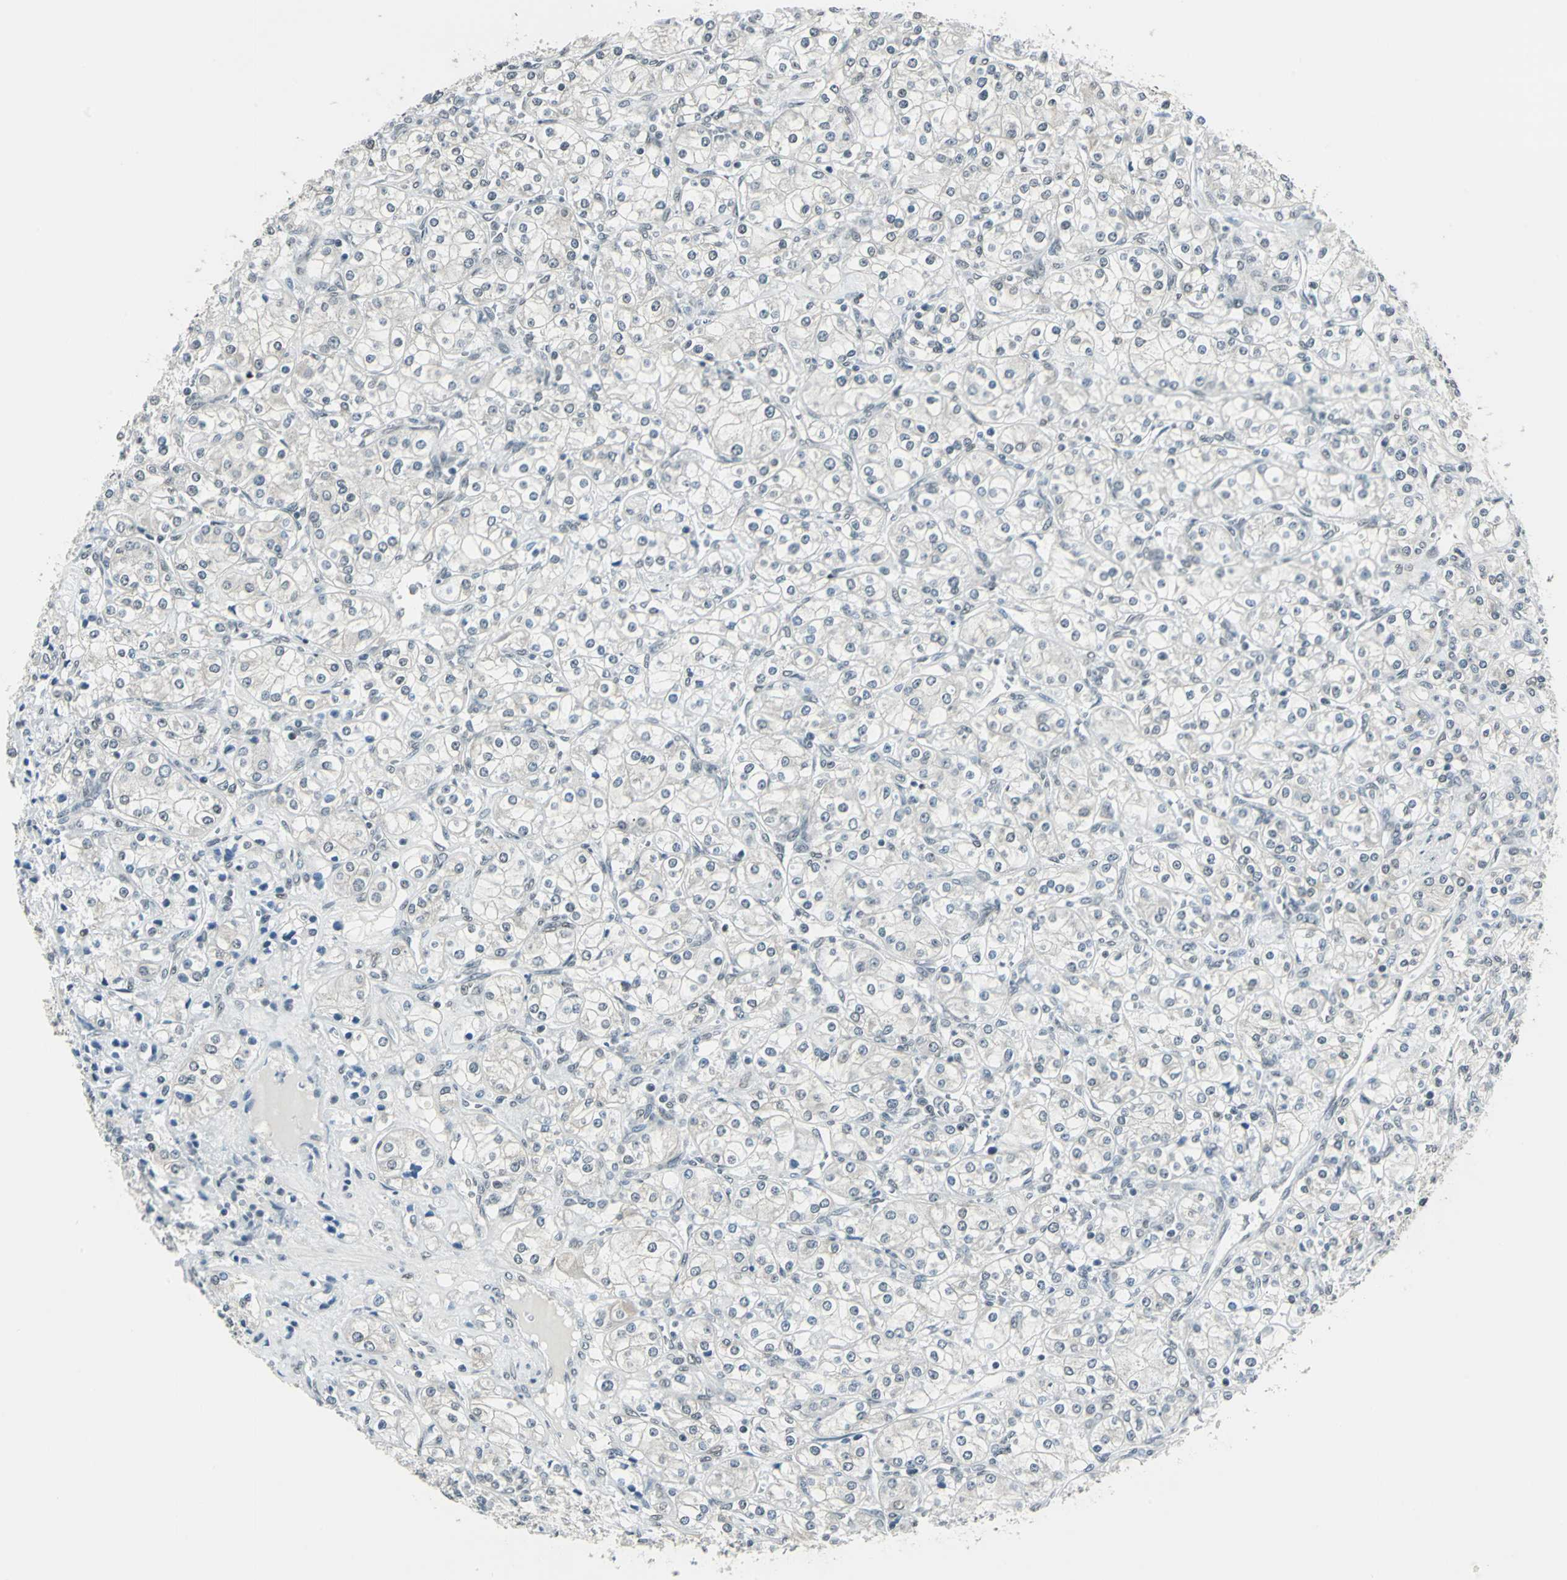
{"staining": {"intensity": "negative", "quantity": "none", "location": "none"}, "tissue": "renal cancer", "cell_type": "Tumor cells", "image_type": "cancer", "snomed": [{"axis": "morphology", "description": "Adenocarcinoma, NOS"}, {"axis": "topography", "description": "Kidney"}], "caption": "Tumor cells show no significant protein positivity in adenocarcinoma (renal).", "gene": "ADNP", "patient": {"sex": "male", "age": 77}}